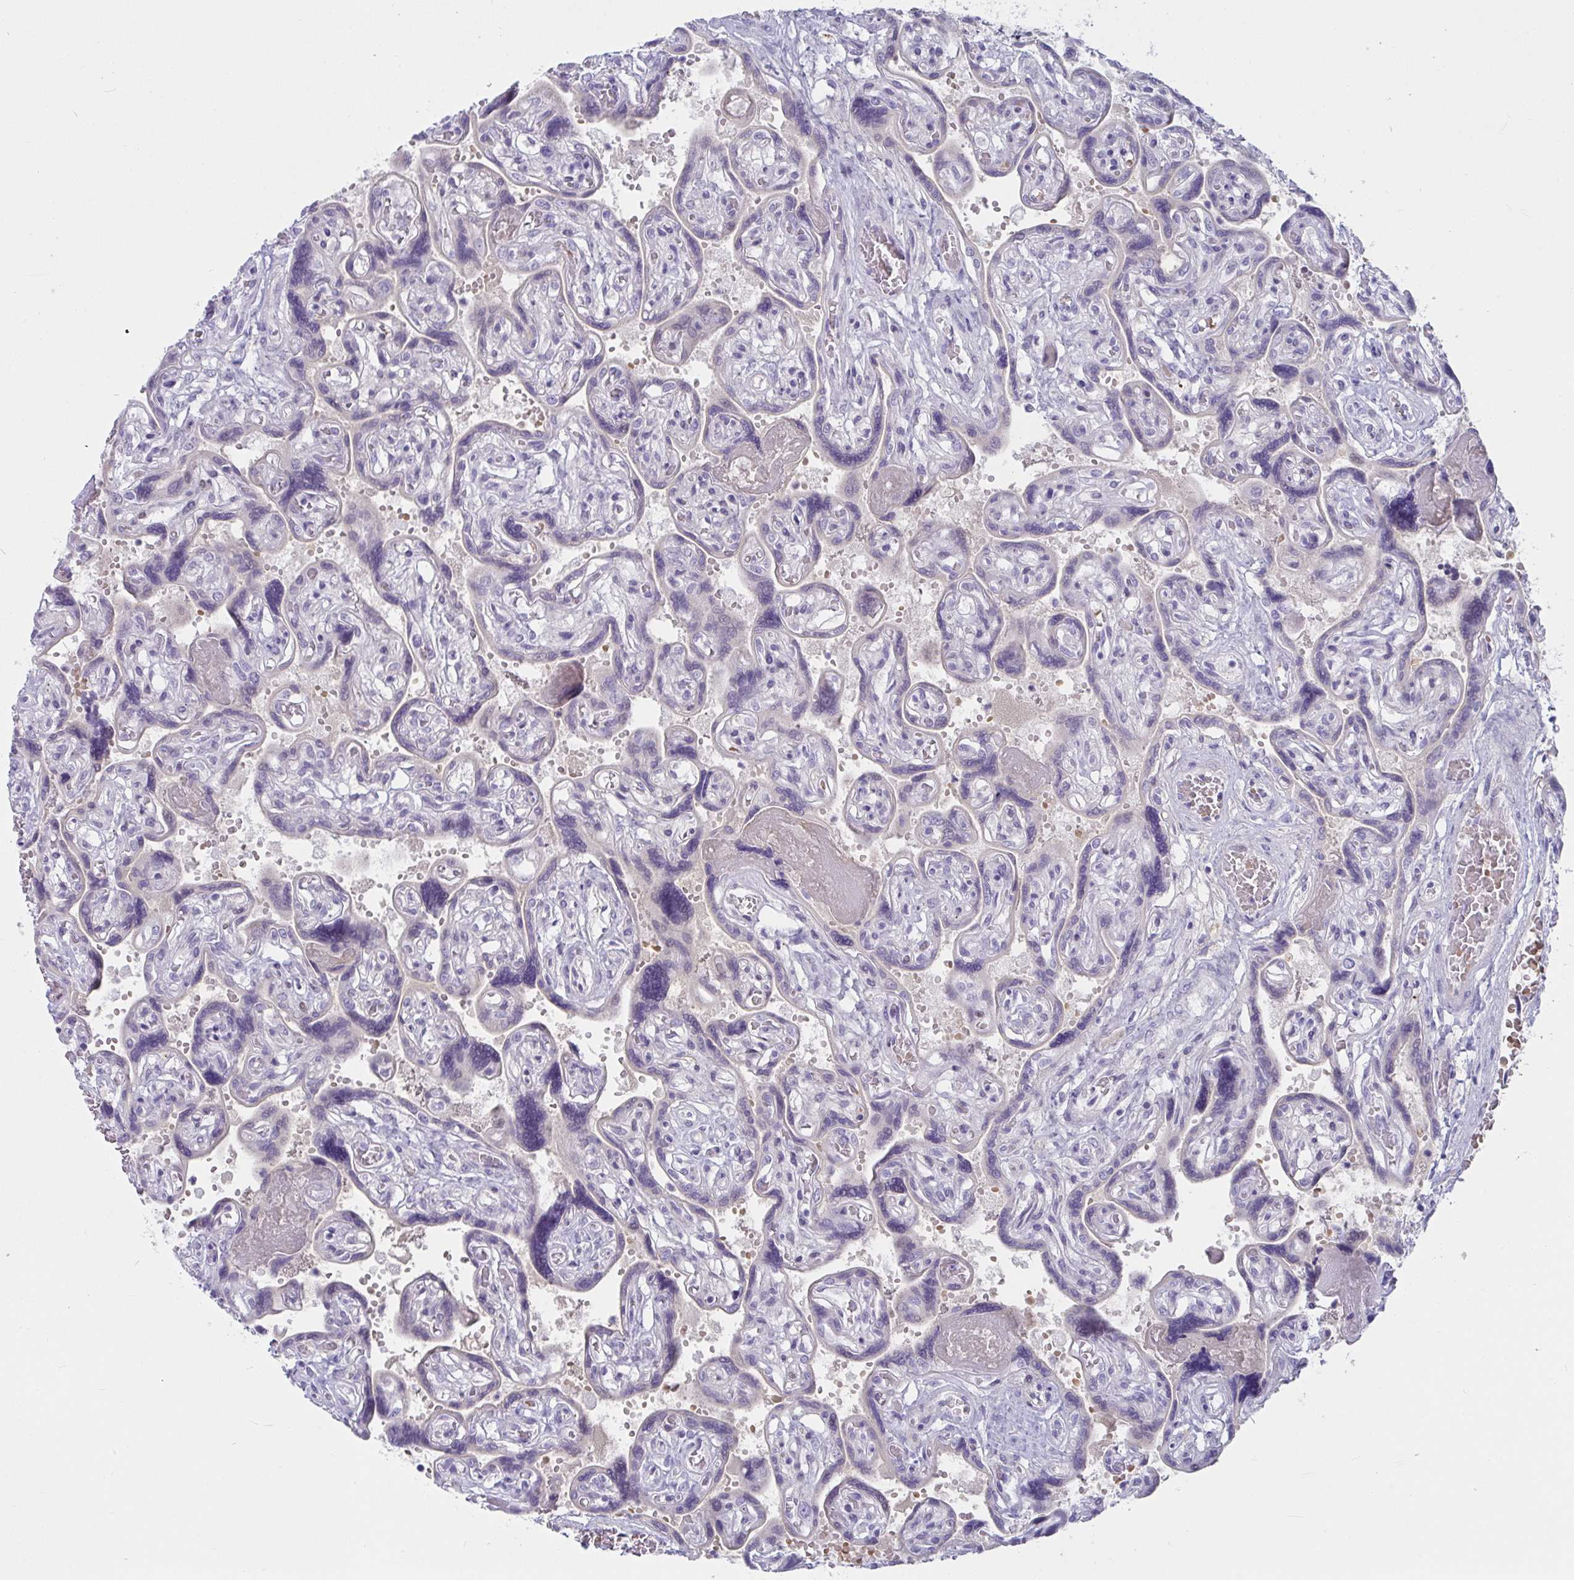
{"staining": {"intensity": "negative", "quantity": "none", "location": "none"}, "tissue": "placenta", "cell_type": "Decidual cells", "image_type": "normal", "snomed": [{"axis": "morphology", "description": "Normal tissue, NOS"}, {"axis": "topography", "description": "Placenta"}], "caption": "Decidual cells show no significant protein positivity in unremarkable placenta. (DAB immunohistochemistry, high magnification).", "gene": "NPY", "patient": {"sex": "female", "age": 32}}